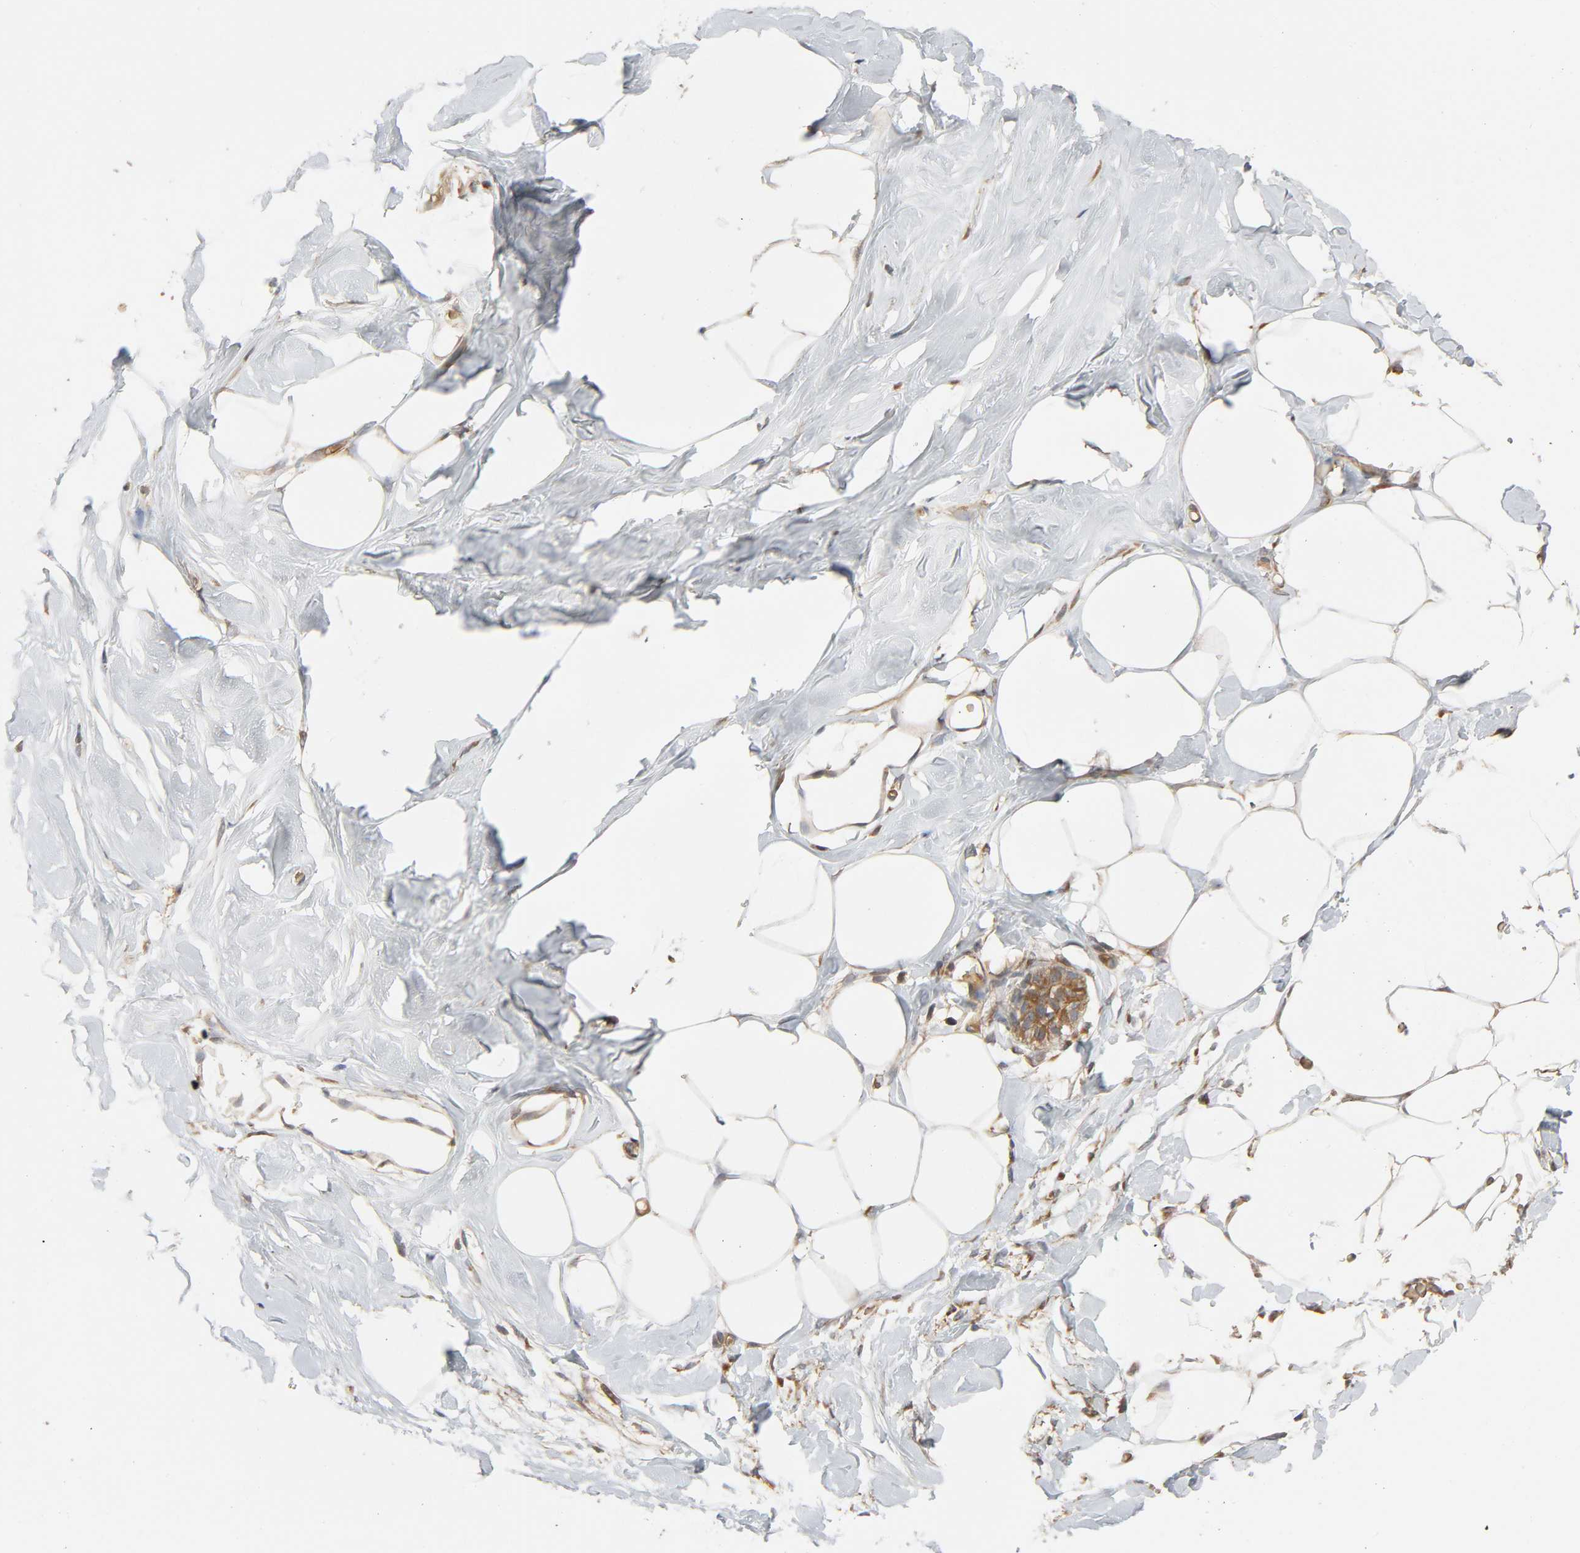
{"staining": {"intensity": "negative", "quantity": "none", "location": "none"}, "tissue": "breast", "cell_type": "Adipocytes", "image_type": "normal", "snomed": [{"axis": "morphology", "description": "Normal tissue, NOS"}, {"axis": "topography", "description": "Breast"}, {"axis": "topography", "description": "Adipose tissue"}], "caption": "DAB (3,3'-diaminobenzidine) immunohistochemical staining of unremarkable human breast demonstrates no significant positivity in adipocytes. The staining is performed using DAB (3,3'-diaminobenzidine) brown chromogen with nuclei counter-stained in using hematoxylin.", "gene": "SGSM1", "patient": {"sex": "female", "age": 25}}